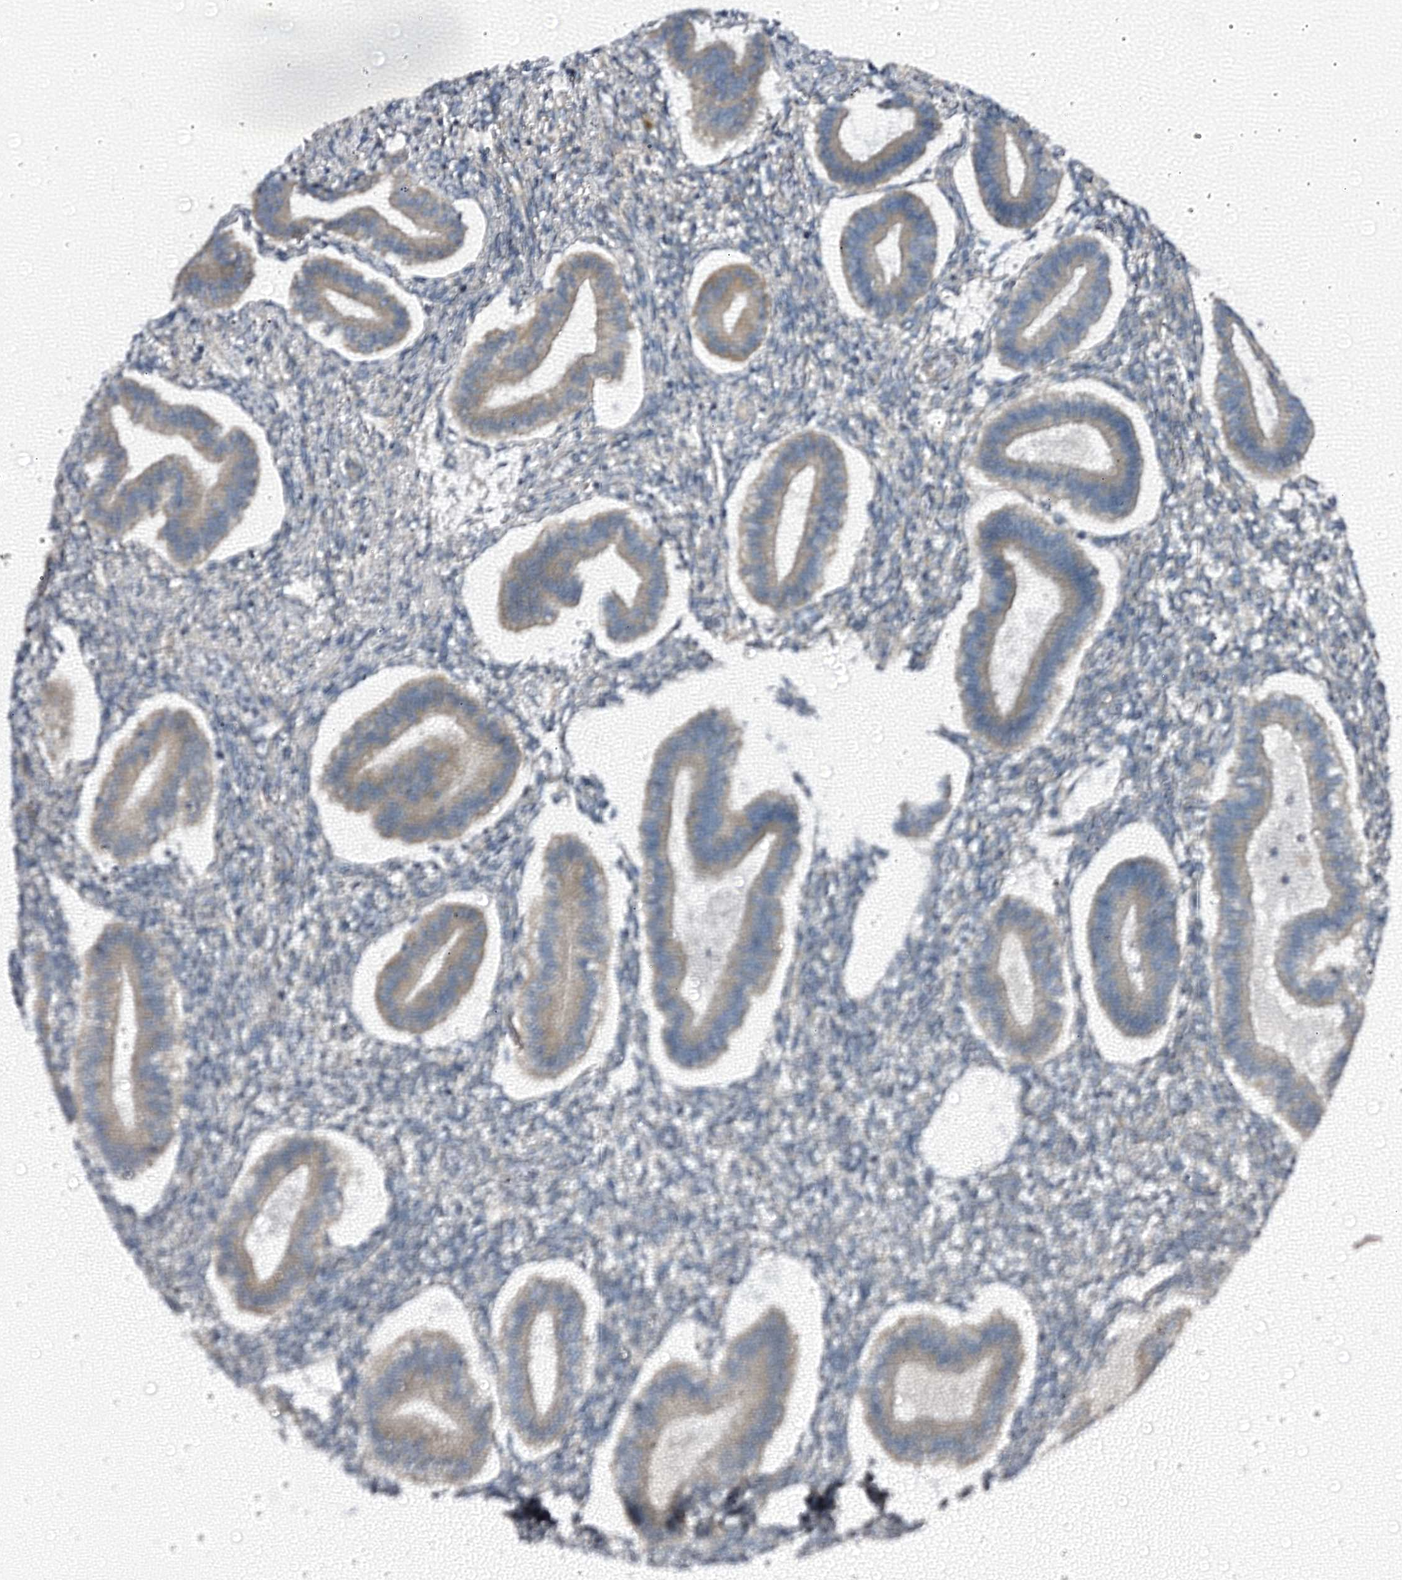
{"staining": {"intensity": "weak", "quantity": "<25%", "location": "cytoplasmic/membranous"}, "tissue": "endometrium", "cell_type": "Cells in endometrial stroma", "image_type": "normal", "snomed": [{"axis": "morphology", "description": "Normal tissue, NOS"}, {"axis": "topography", "description": "Endometrium"}], "caption": "Endometrium stained for a protein using immunohistochemistry displays no expression cells in endometrial stroma.", "gene": "STARD13", "patient": {"sex": "female", "age": 25}}